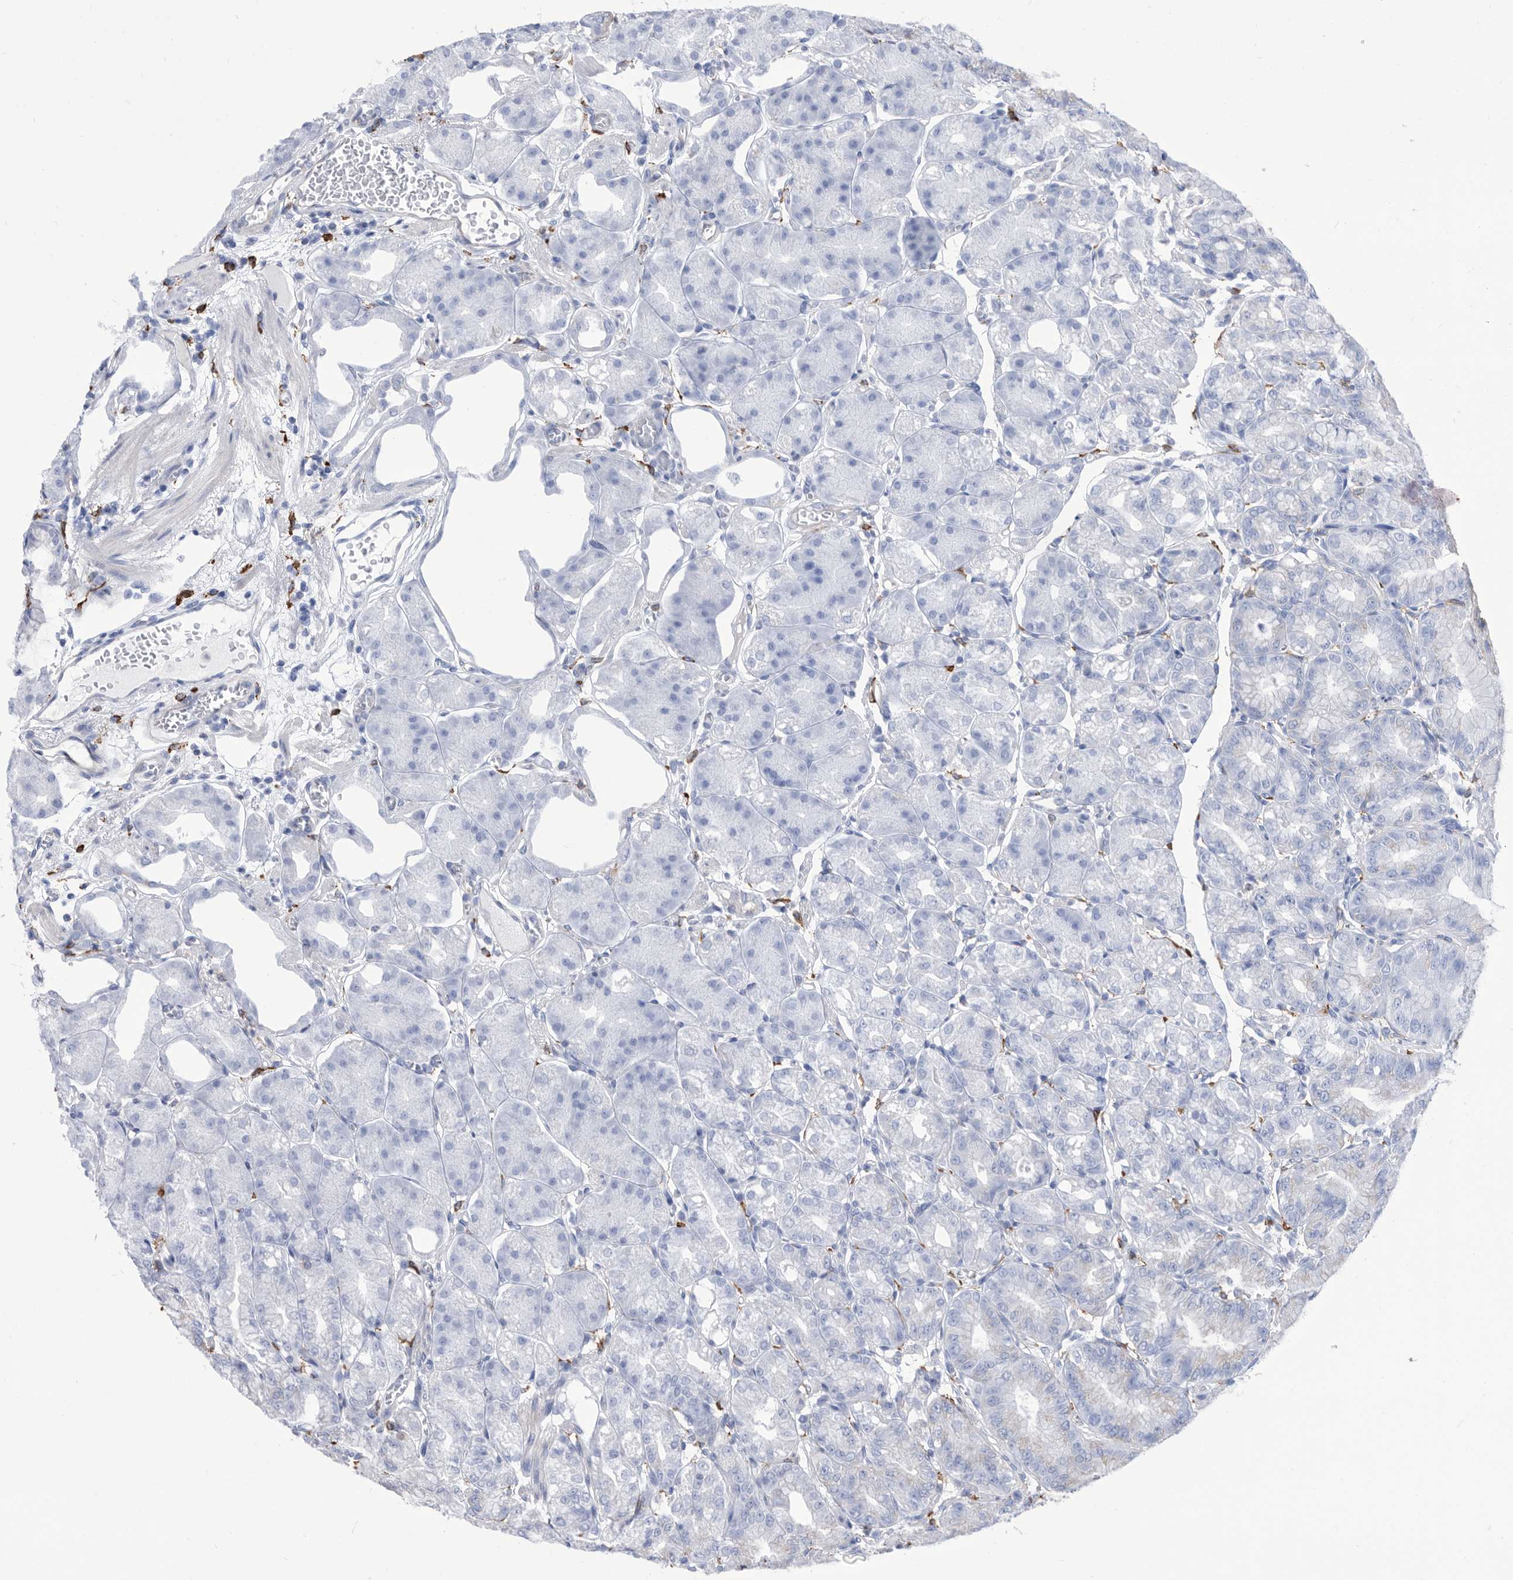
{"staining": {"intensity": "moderate", "quantity": "<25%", "location": "cytoplasmic/membranous"}, "tissue": "stomach", "cell_type": "Glandular cells", "image_type": "normal", "snomed": [{"axis": "morphology", "description": "Normal tissue, NOS"}, {"axis": "topography", "description": "Stomach, lower"}], "caption": "Human stomach stained with a brown dye exhibits moderate cytoplasmic/membranous positive positivity in about <25% of glandular cells.", "gene": "SMG7", "patient": {"sex": "male", "age": 71}}